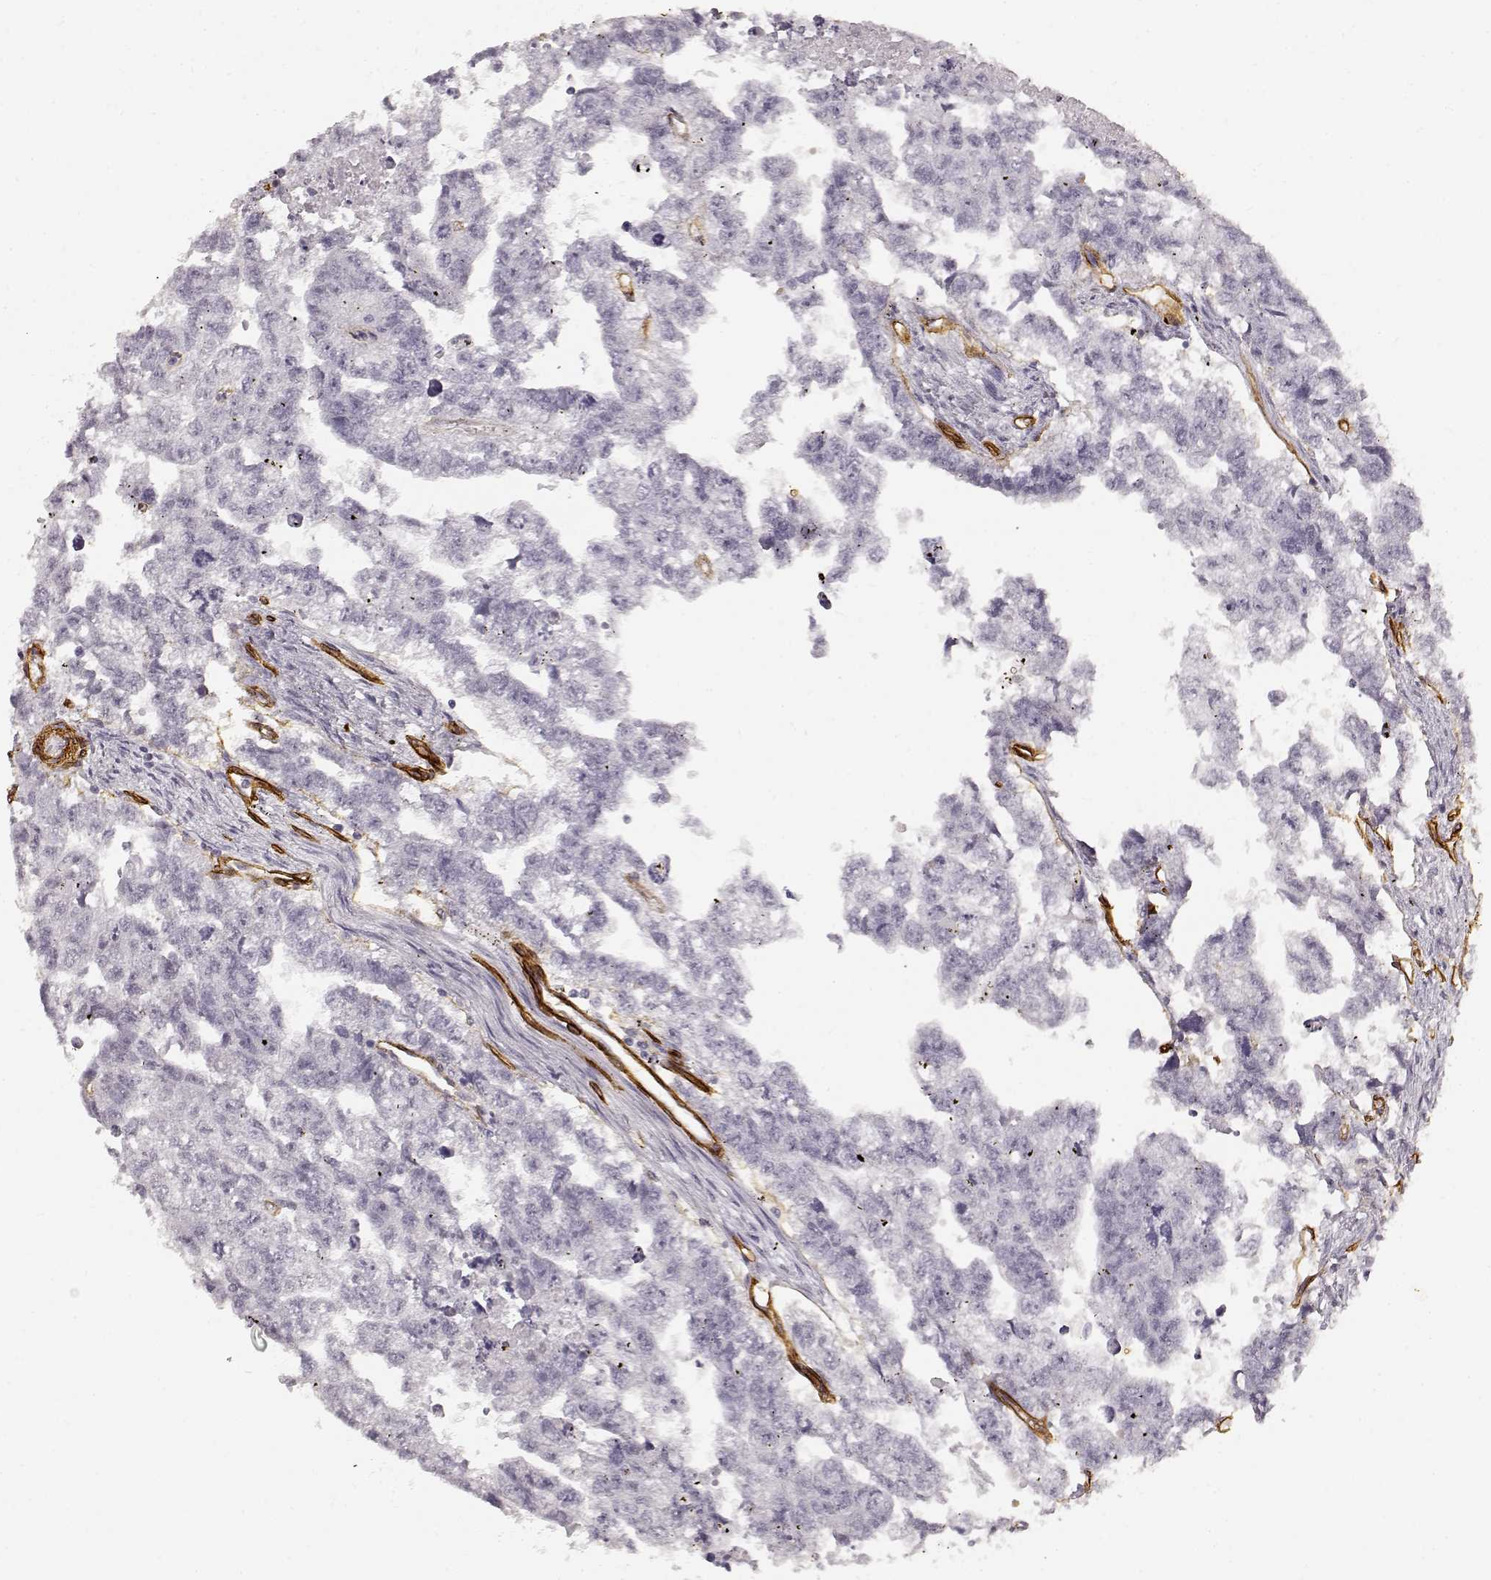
{"staining": {"intensity": "negative", "quantity": "none", "location": "none"}, "tissue": "testis cancer", "cell_type": "Tumor cells", "image_type": "cancer", "snomed": [{"axis": "morphology", "description": "Carcinoma, Embryonal, NOS"}, {"axis": "morphology", "description": "Teratoma, malignant, NOS"}, {"axis": "topography", "description": "Testis"}], "caption": "Tumor cells are negative for brown protein staining in testis cancer (embryonal carcinoma).", "gene": "LAMA4", "patient": {"sex": "male", "age": 44}}